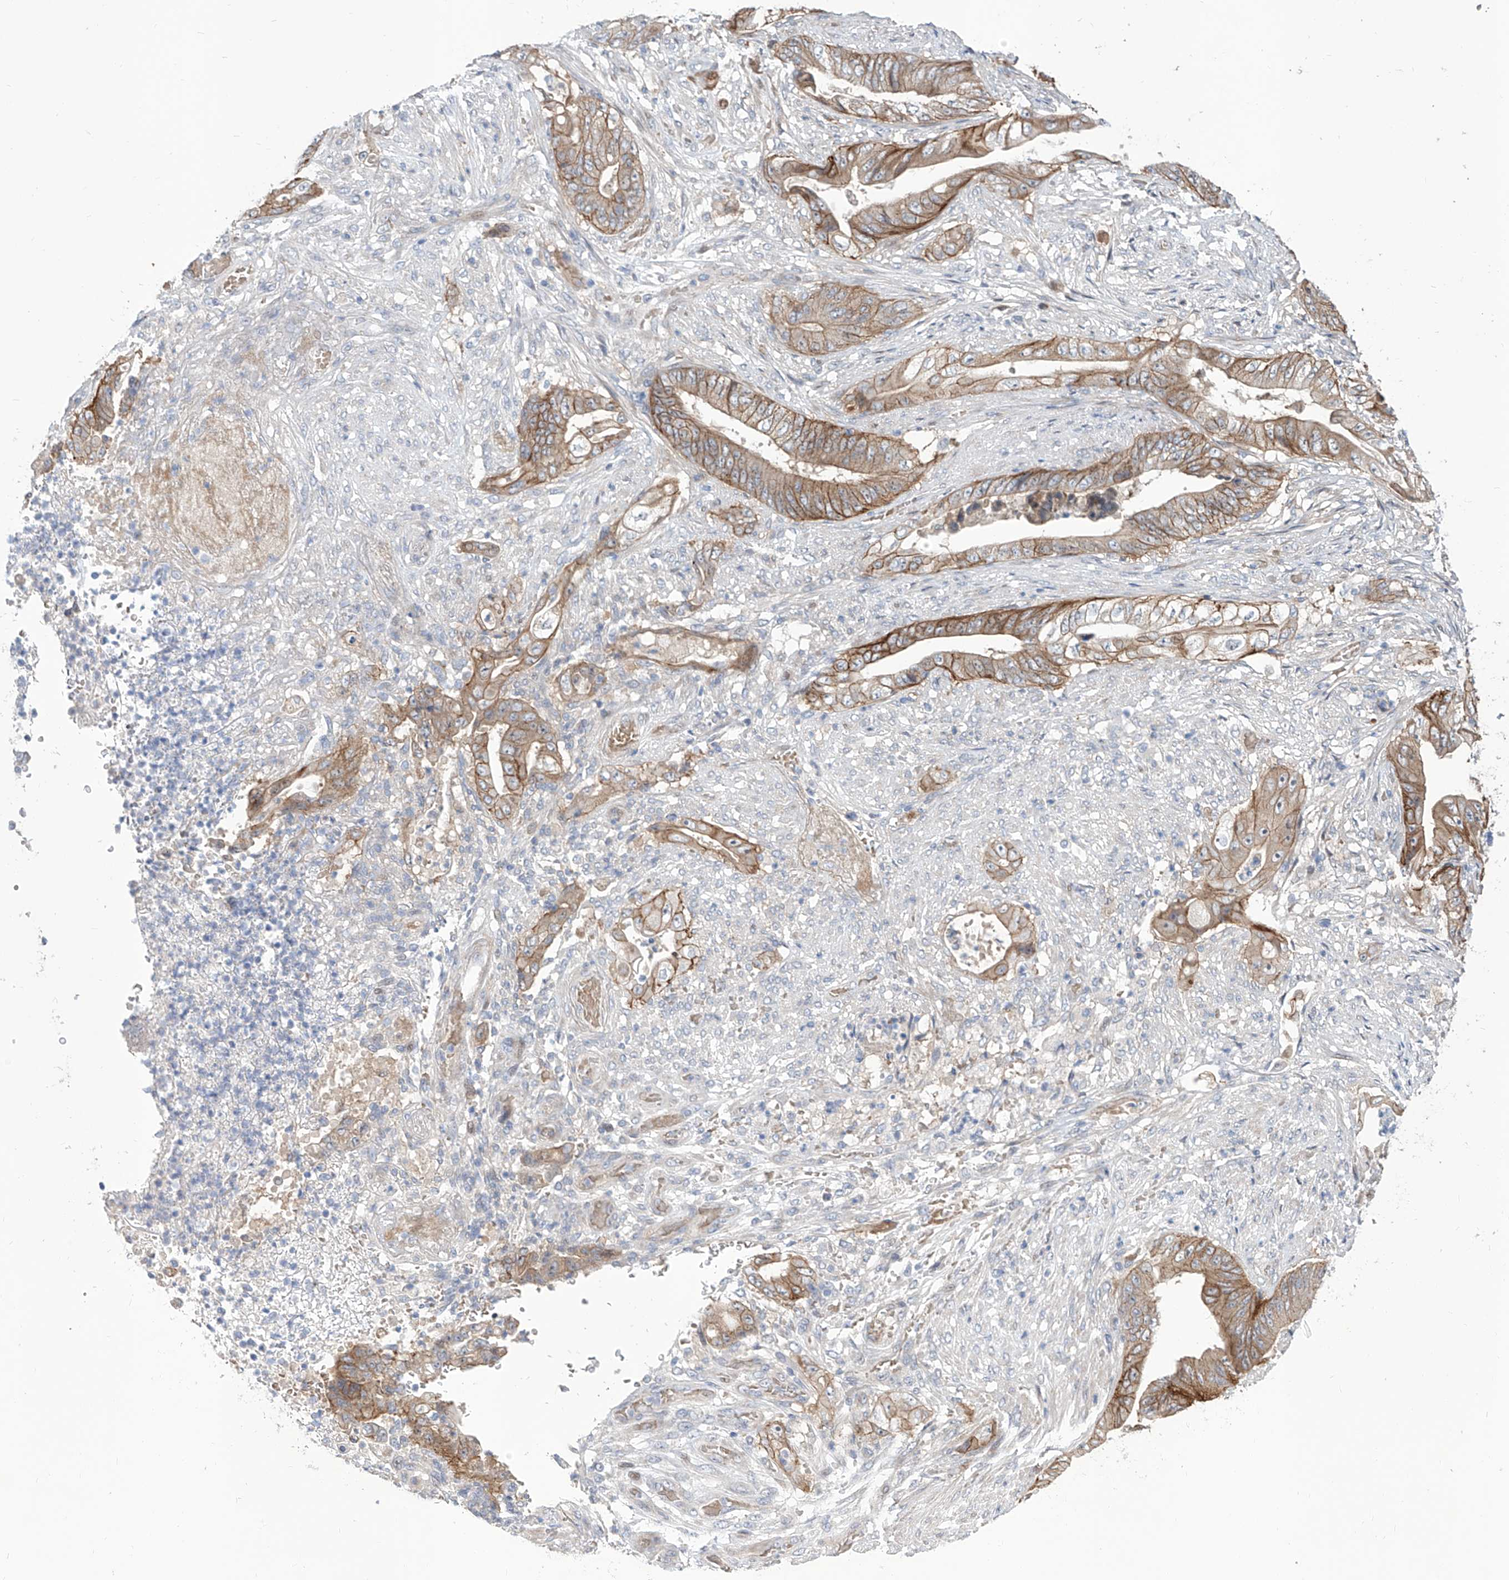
{"staining": {"intensity": "moderate", "quantity": ">75%", "location": "cytoplasmic/membranous"}, "tissue": "stomach cancer", "cell_type": "Tumor cells", "image_type": "cancer", "snomed": [{"axis": "morphology", "description": "Adenocarcinoma, NOS"}, {"axis": "topography", "description": "Stomach"}], "caption": "Immunohistochemical staining of human stomach cancer (adenocarcinoma) displays moderate cytoplasmic/membranous protein expression in about >75% of tumor cells.", "gene": "LRRC1", "patient": {"sex": "female", "age": 73}}